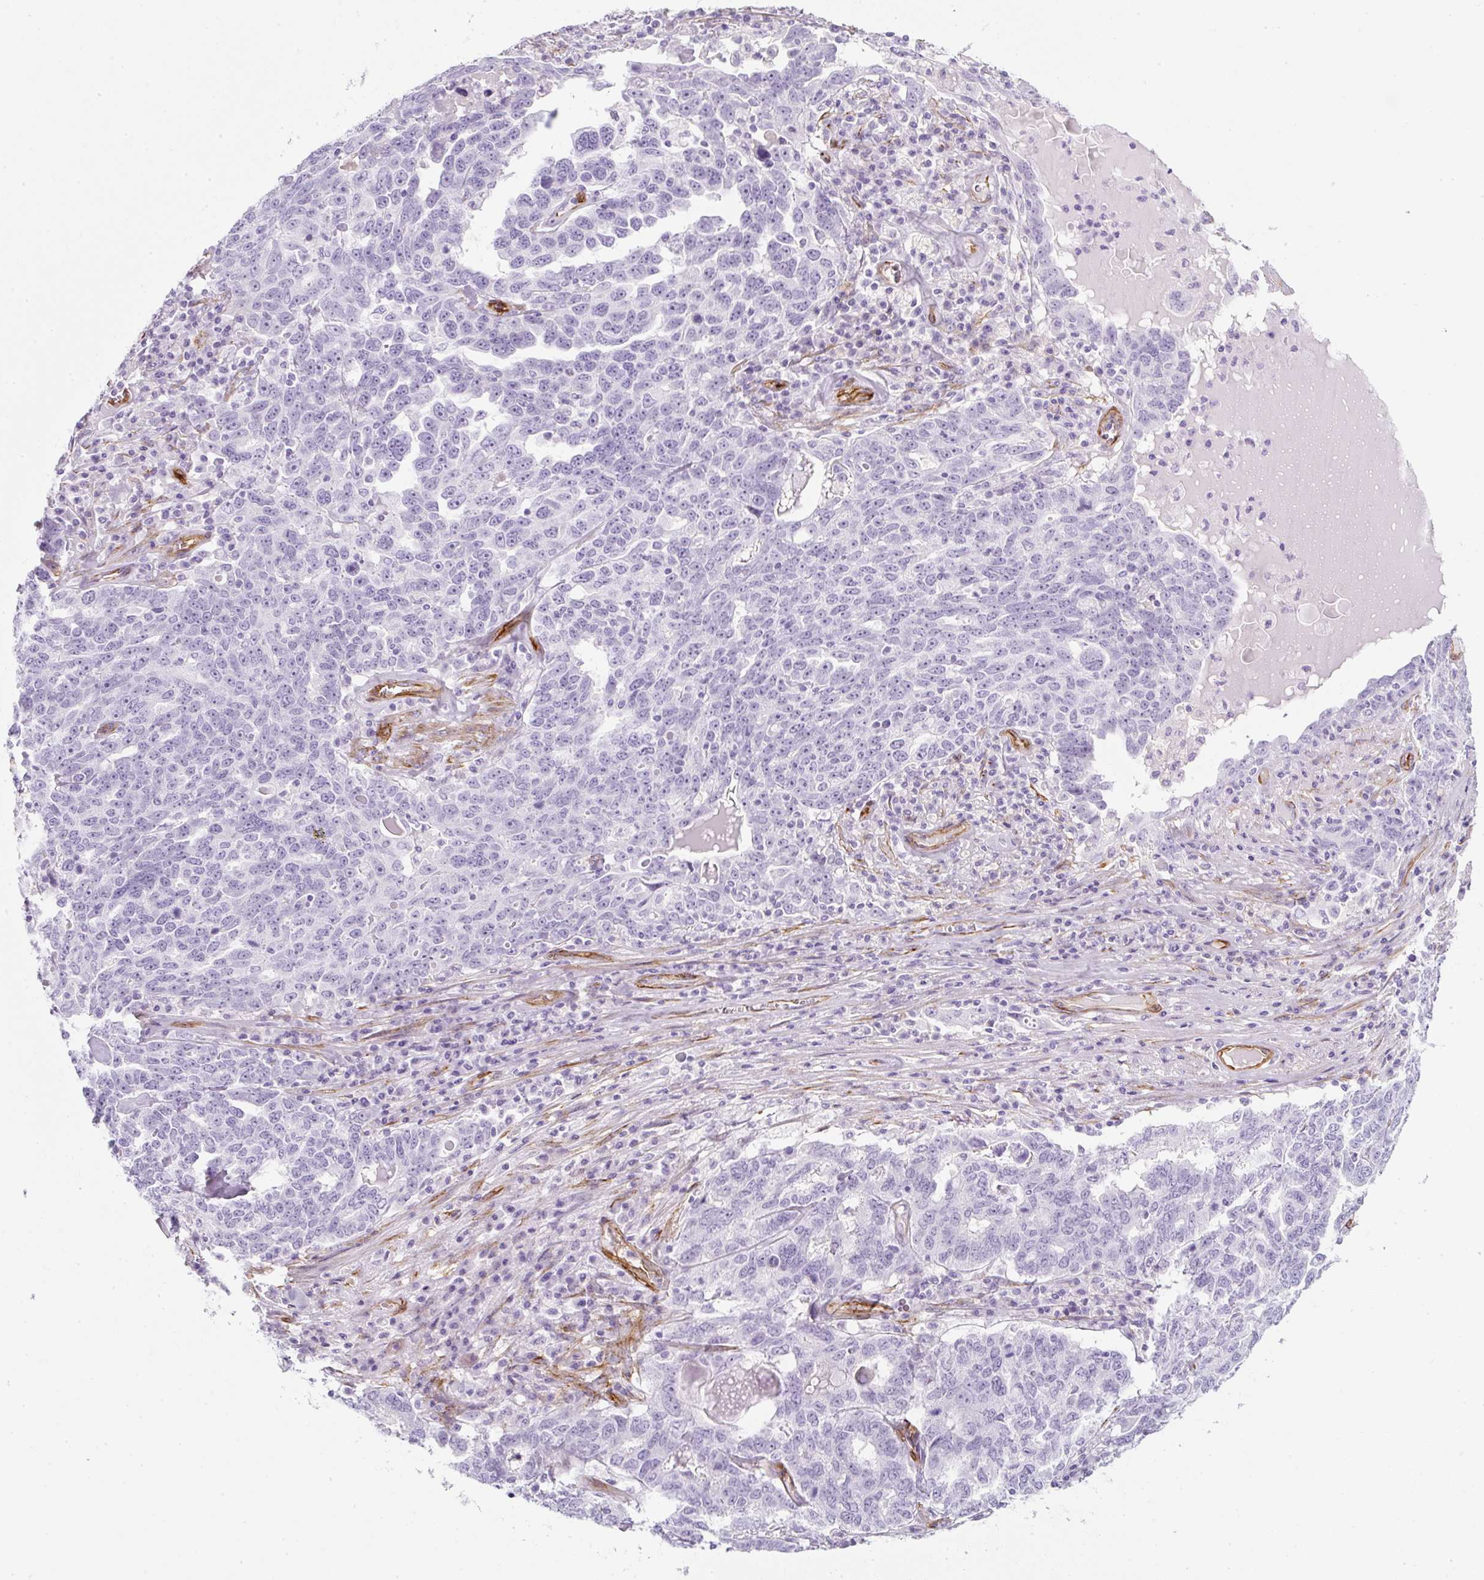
{"staining": {"intensity": "negative", "quantity": "none", "location": "none"}, "tissue": "ovarian cancer", "cell_type": "Tumor cells", "image_type": "cancer", "snomed": [{"axis": "morphology", "description": "Carcinoma, endometroid"}, {"axis": "topography", "description": "Ovary"}], "caption": "Ovarian cancer (endometroid carcinoma) was stained to show a protein in brown. There is no significant staining in tumor cells. The staining was performed using DAB to visualize the protein expression in brown, while the nuclei were stained in blue with hematoxylin (Magnification: 20x).", "gene": "CAVIN3", "patient": {"sex": "female", "age": 62}}